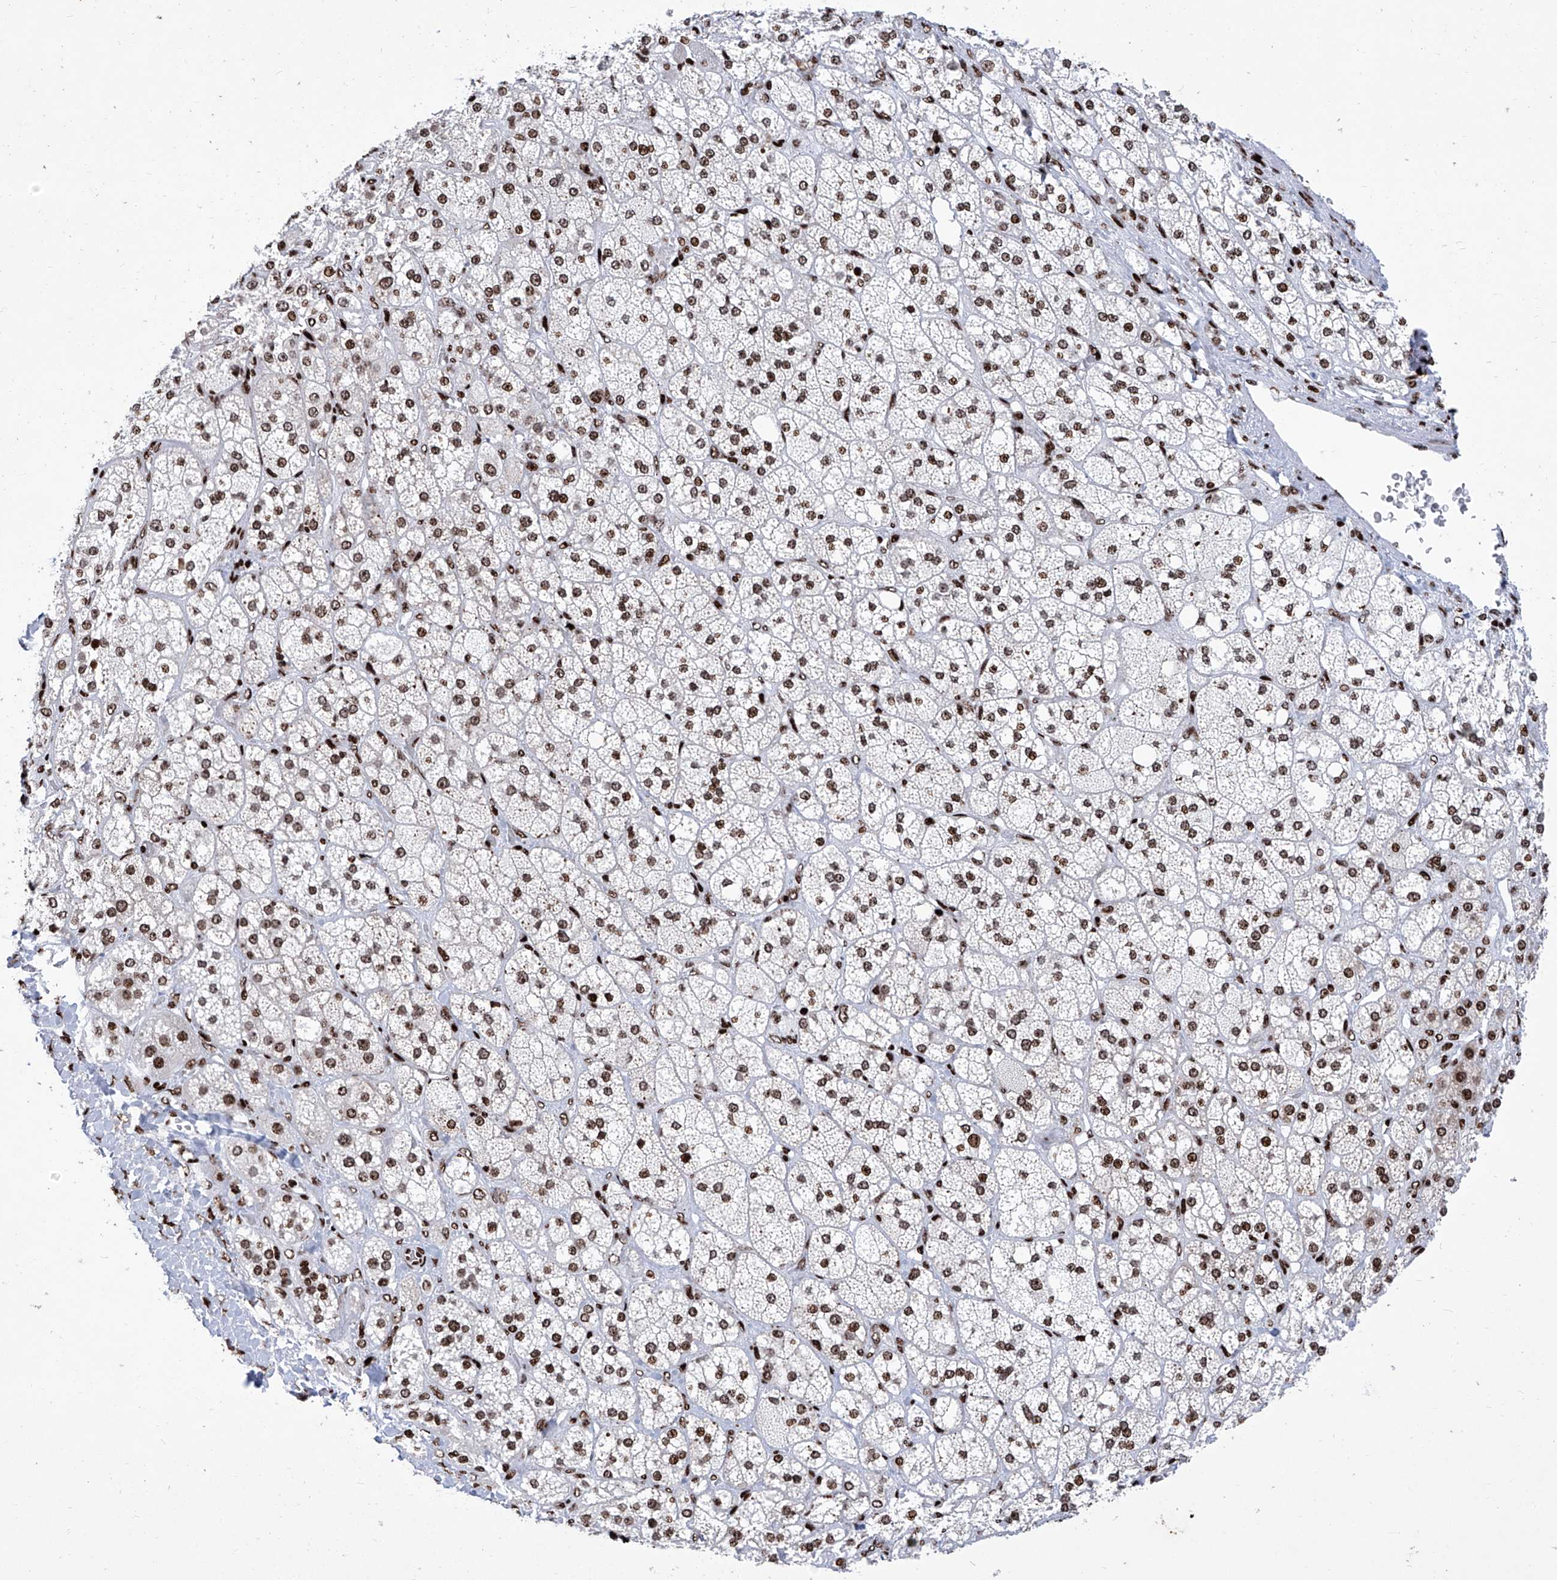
{"staining": {"intensity": "strong", "quantity": ">75%", "location": "nuclear"}, "tissue": "adrenal gland", "cell_type": "Glandular cells", "image_type": "normal", "snomed": [{"axis": "morphology", "description": "Normal tissue, NOS"}, {"axis": "topography", "description": "Adrenal gland"}], "caption": "The histopathology image displays staining of normal adrenal gland, revealing strong nuclear protein expression (brown color) within glandular cells. (IHC, brightfield microscopy, high magnification).", "gene": "HEY2", "patient": {"sex": "male", "age": 61}}